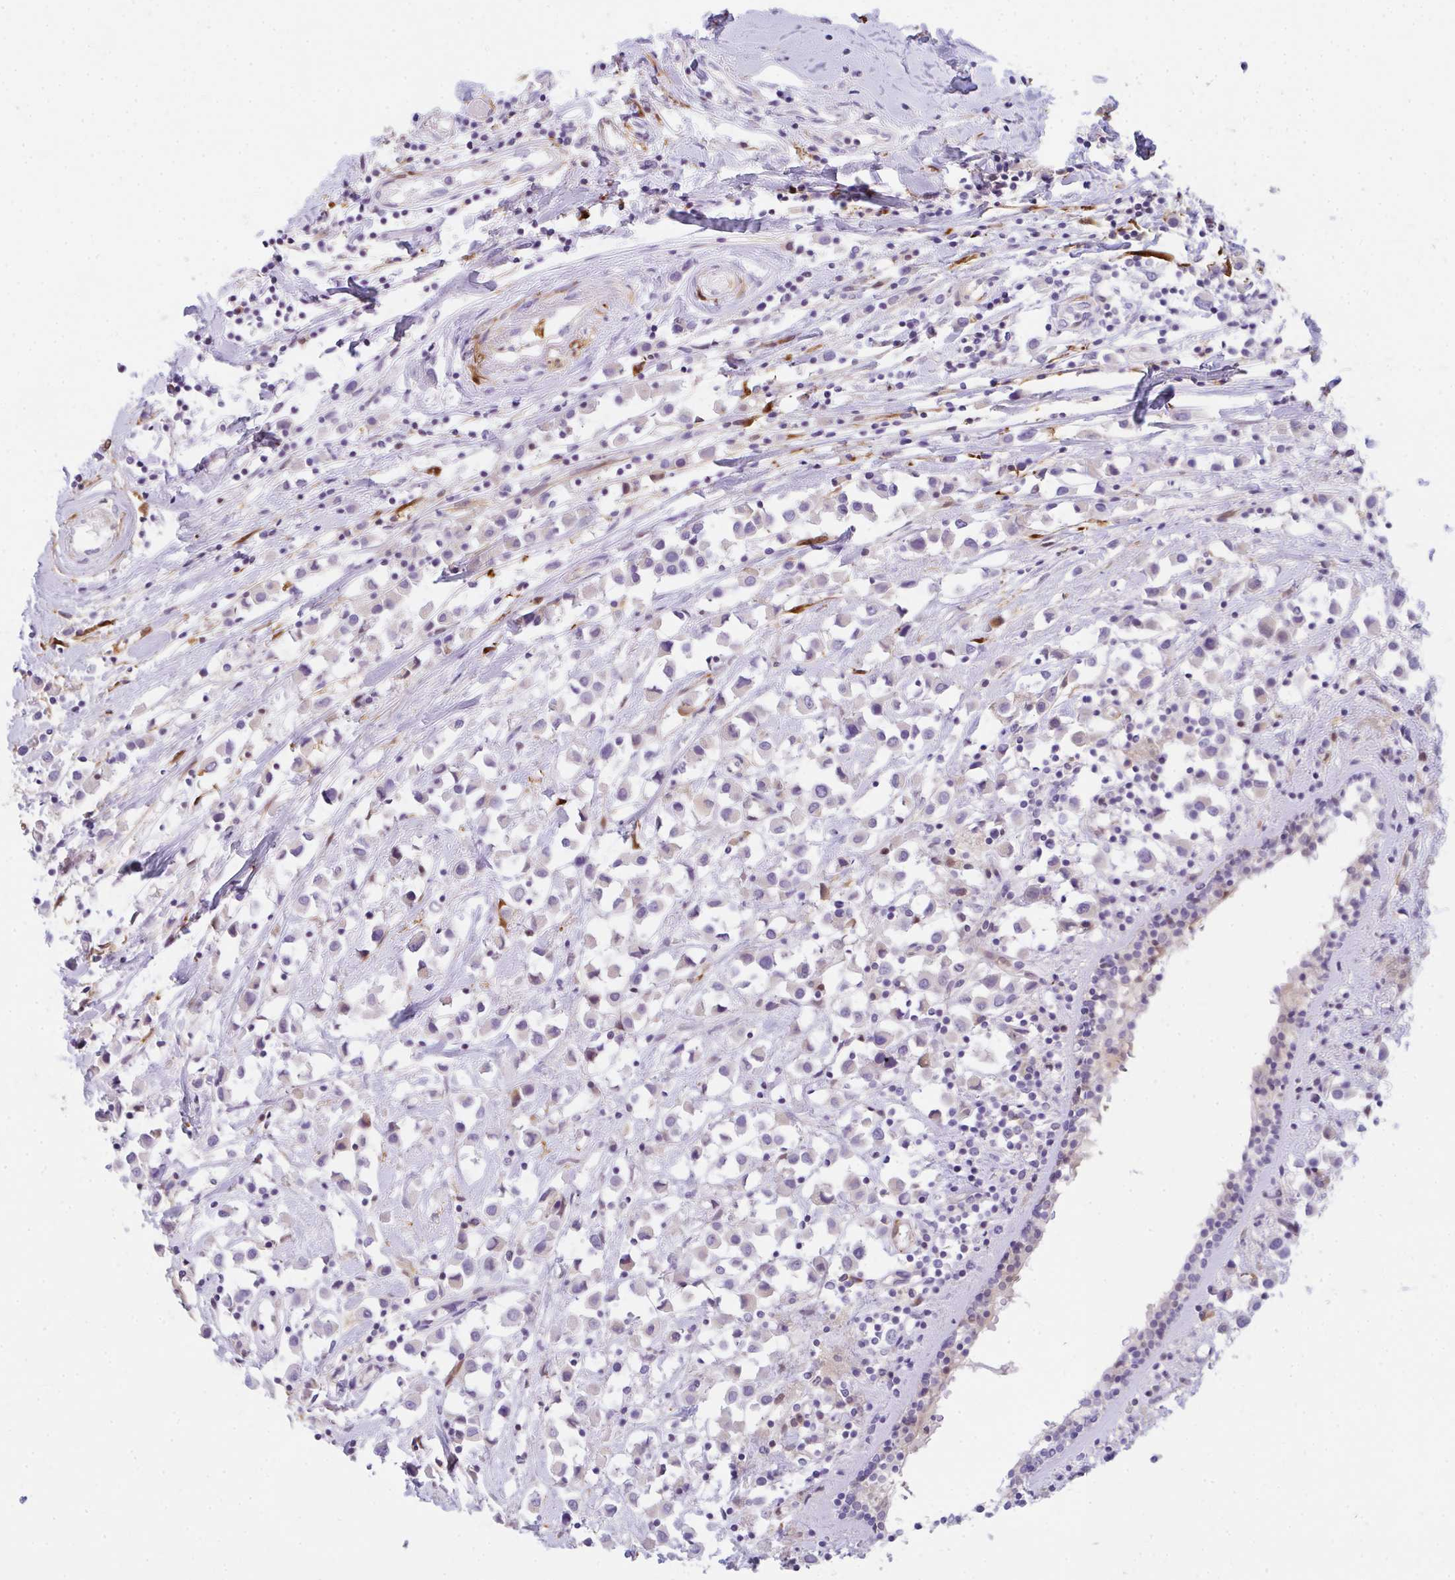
{"staining": {"intensity": "negative", "quantity": "none", "location": "none"}, "tissue": "breast cancer", "cell_type": "Tumor cells", "image_type": "cancer", "snomed": [{"axis": "morphology", "description": "Duct carcinoma"}, {"axis": "topography", "description": "Breast"}], "caption": "High power microscopy image of an IHC image of breast cancer (invasive ductal carcinoma), revealing no significant positivity in tumor cells.", "gene": "COX7B", "patient": {"sex": "female", "age": 61}}